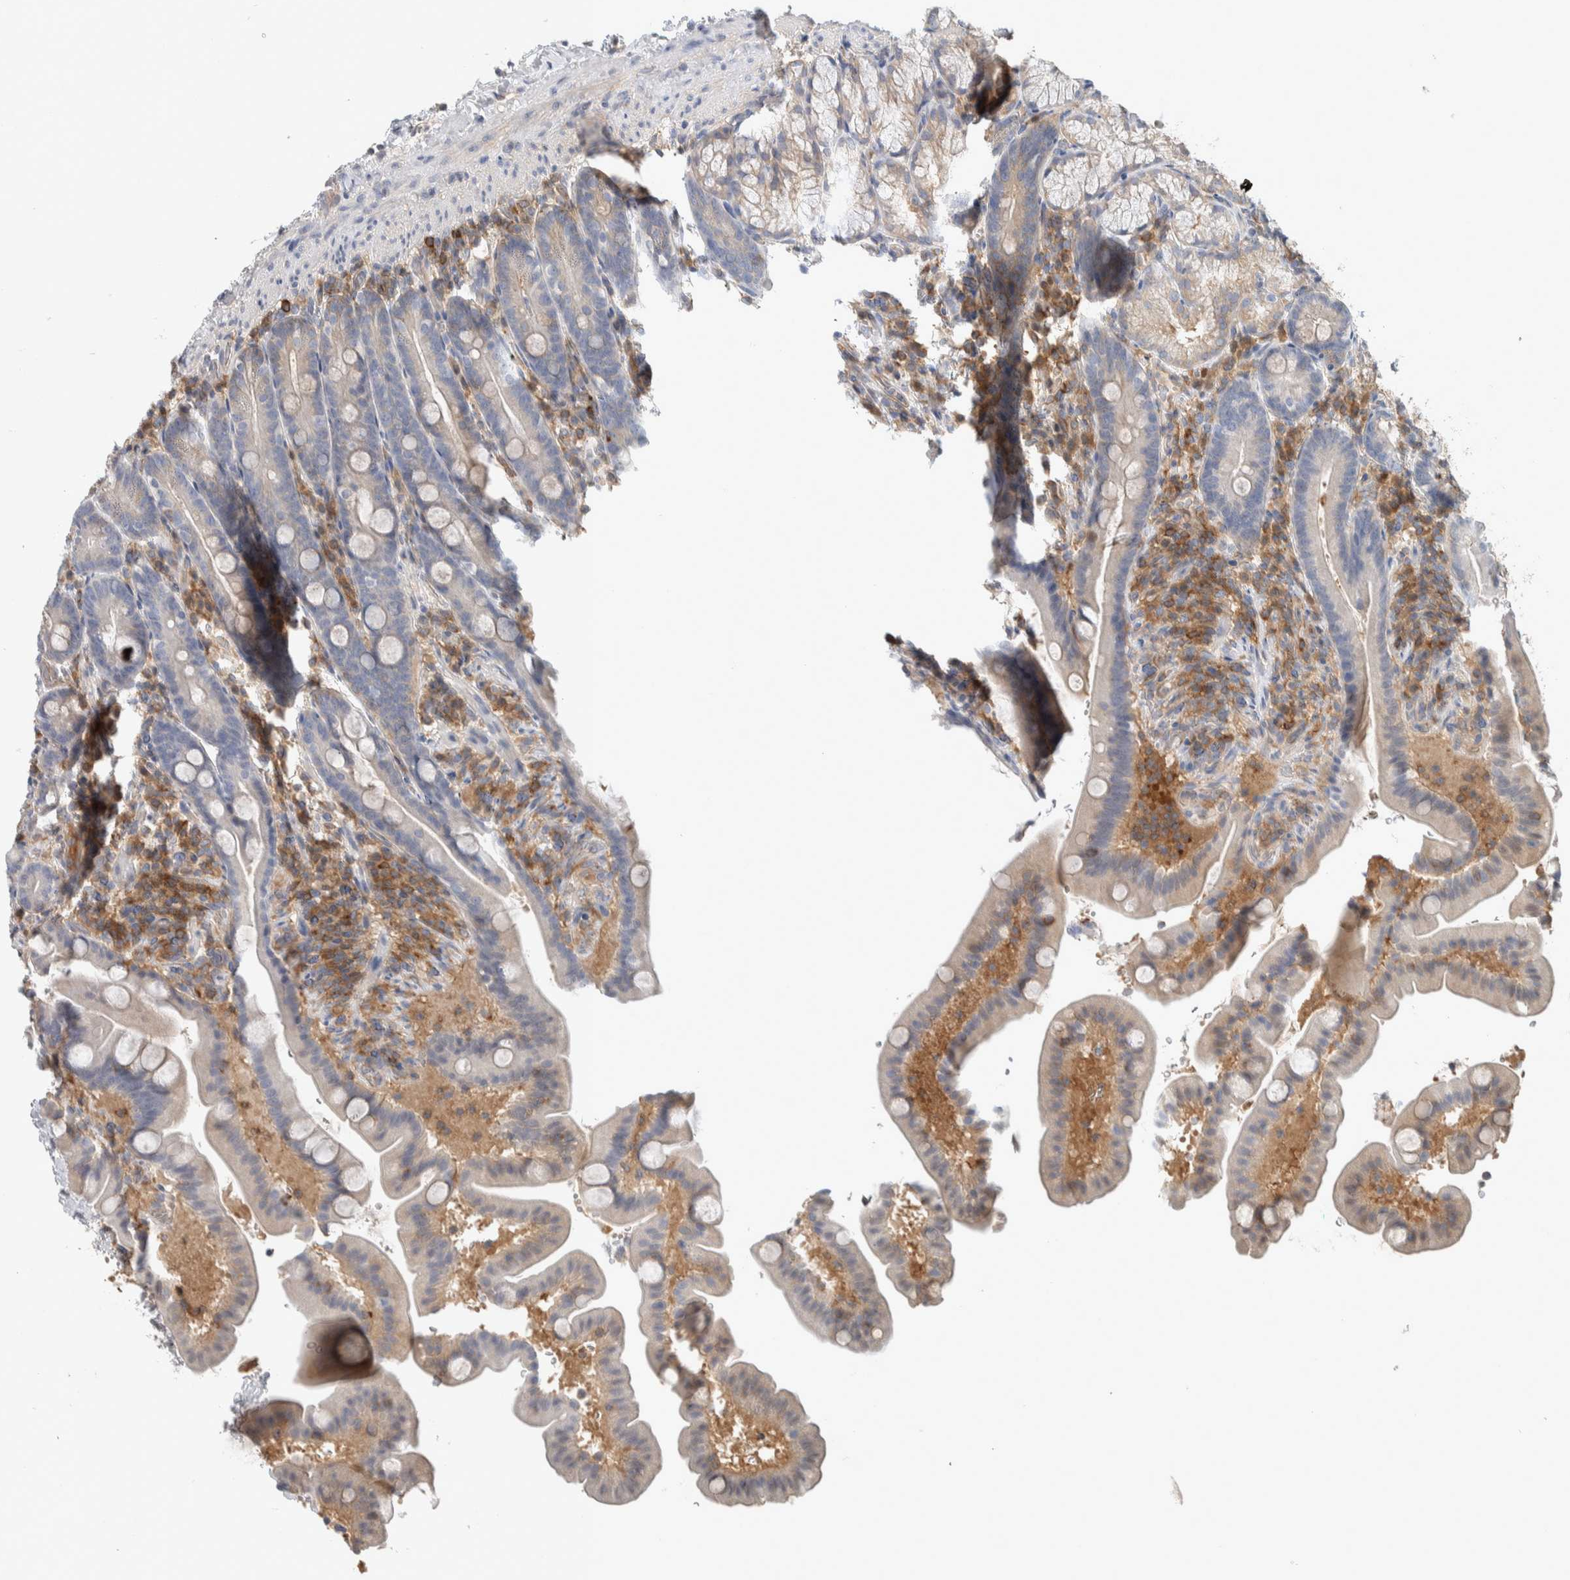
{"staining": {"intensity": "weak", "quantity": "<25%", "location": "cytoplasmic/membranous"}, "tissue": "duodenum", "cell_type": "Glandular cells", "image_type": "normal", "snomed": [{"axis": "morphology", "description": "Normal tissue, NOS"}, {"axis": "topography", "description": "Duodenum"}], "caption": "High power microscopy image of an IHC micrograph of normal duodenum, revealing no significant expression in glandular cells.", "gene": "NFKB2", "patient": {"sex": "male", "age": 54}}